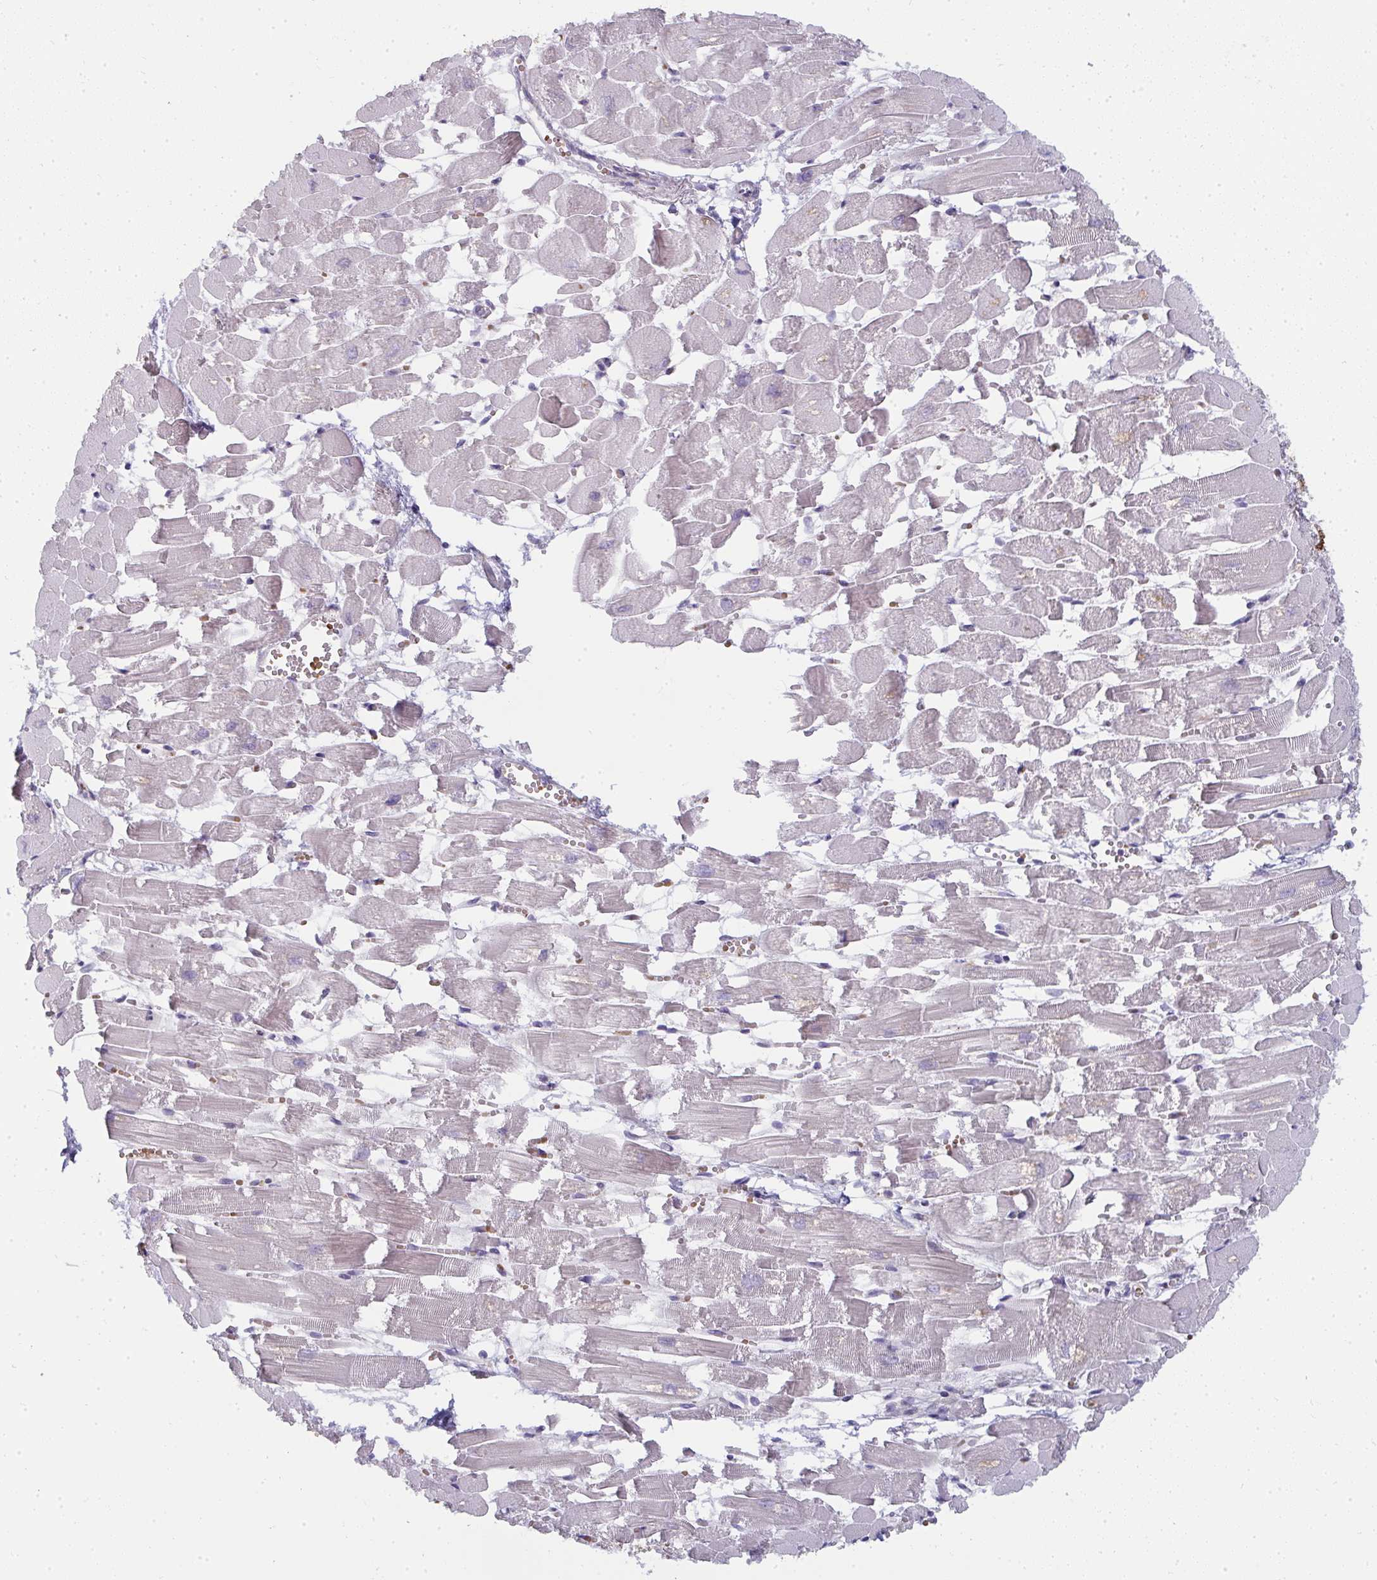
{"staining": {"intensity": "negative", "quantity": "none", "location": "none"}, "tissue": "heart muscle", "cell_type": "Cardiomyocytes", "image_type": "normal", "snomed": [{"axis": "morphology", "description": "Normal tissue, NOS"}, {"axis": "topography", "description": "Heart"}], "caption": "Heart muscle stained for a protein using IHC demonstrates no expression cardiomyocytes.", "gene": "SHB", "patient": {"sex": "female", "age": 52}}